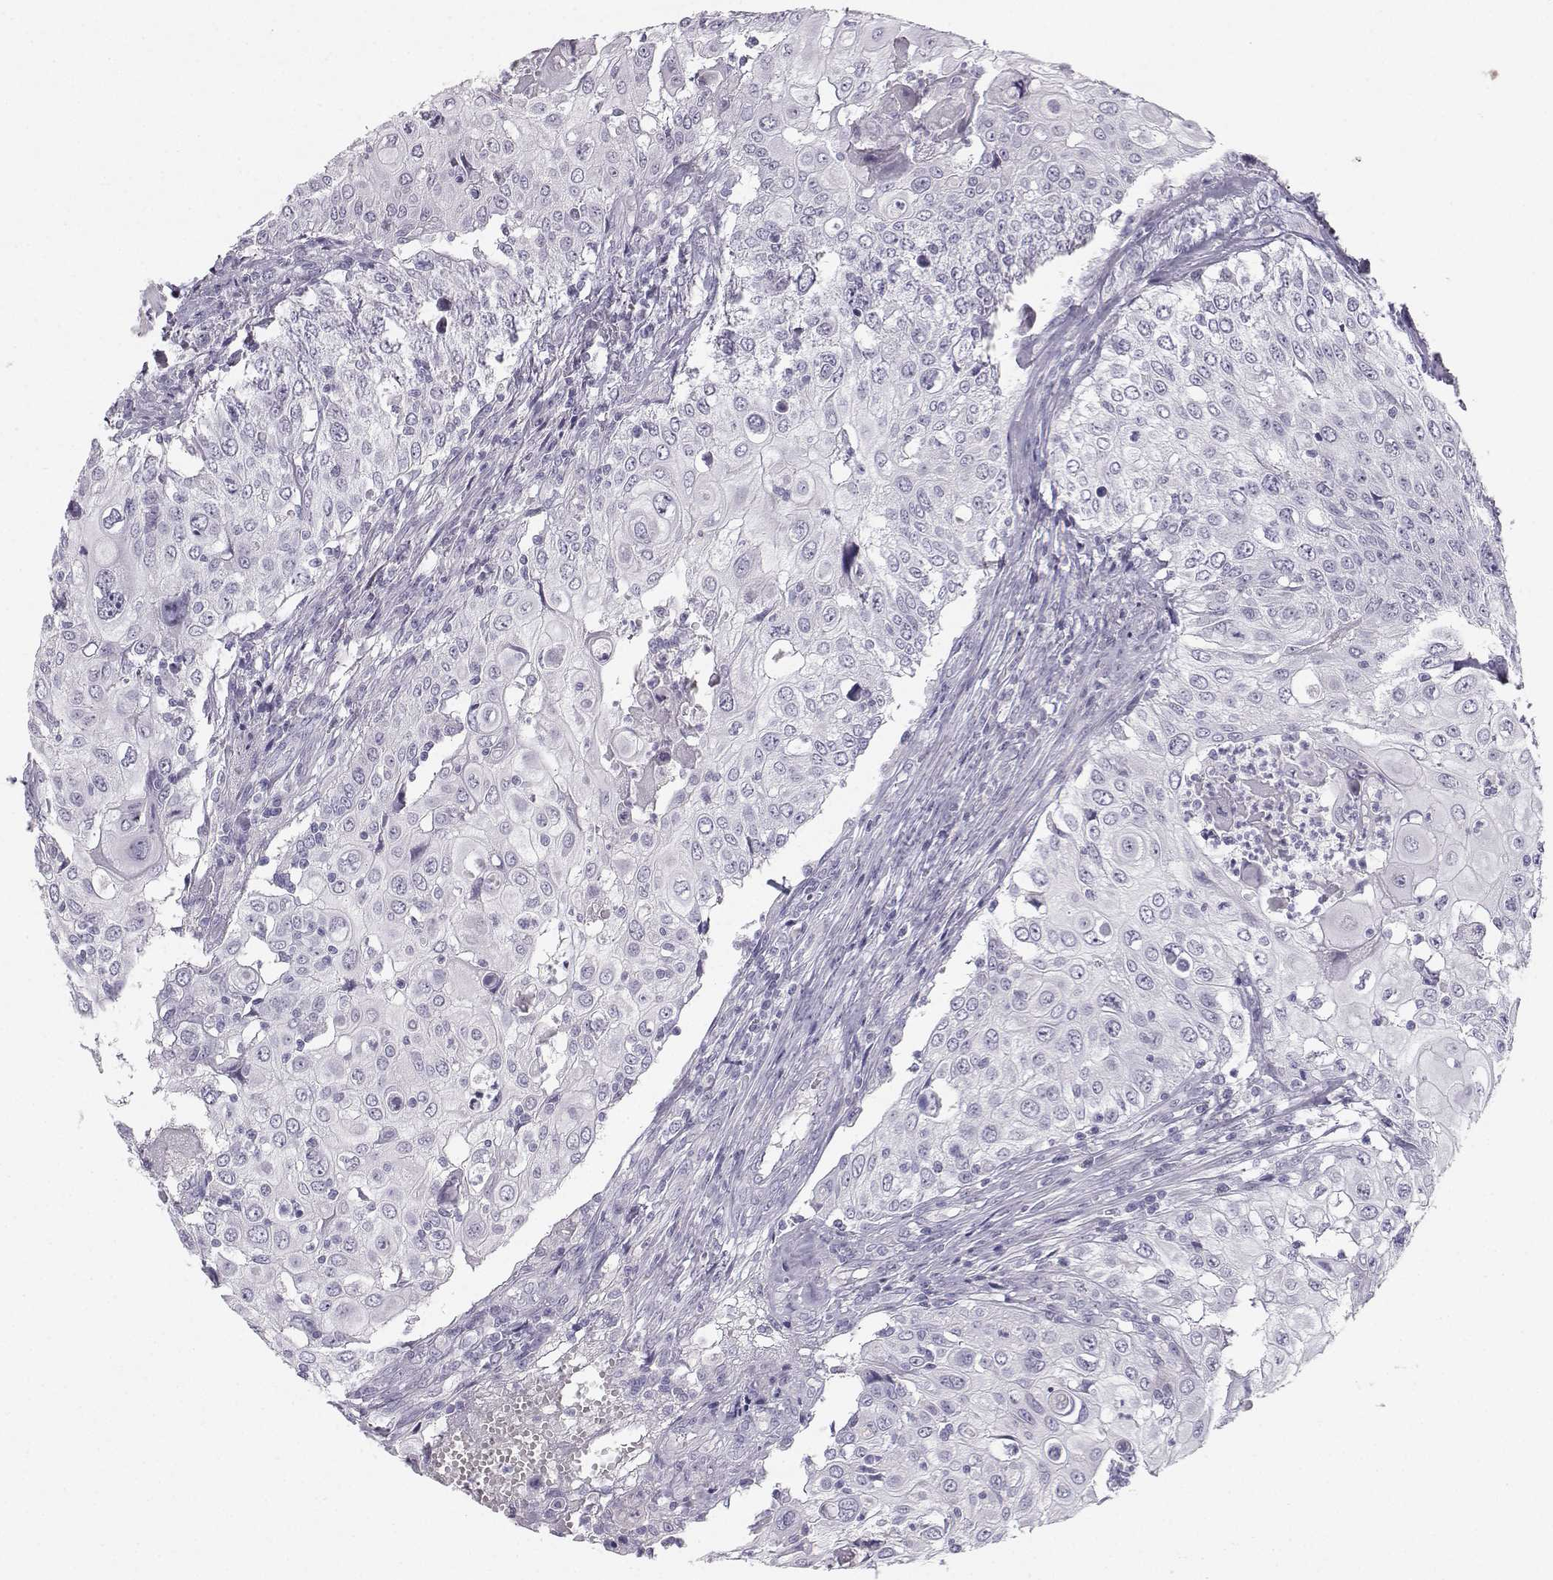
{"staining": {"intensity": "negative", "quantity": "none", "location": "none"}, "tissue": "urothelial cancer", "cell_type": "Tumor cells", "image_type": "cancer", "snomed": [{"axis": "morphology", "description": "Urothelial carcinoma, High grade"}, {"axis": "topography", "description": "Urinary bladder"}], "caption": "High-grade urothelial carcinoma was stained to show a protein in brown. There is no significant staining in tumor cells.", "gene": "SYCE1", "patient": {"sex": "female", "age": 79}}